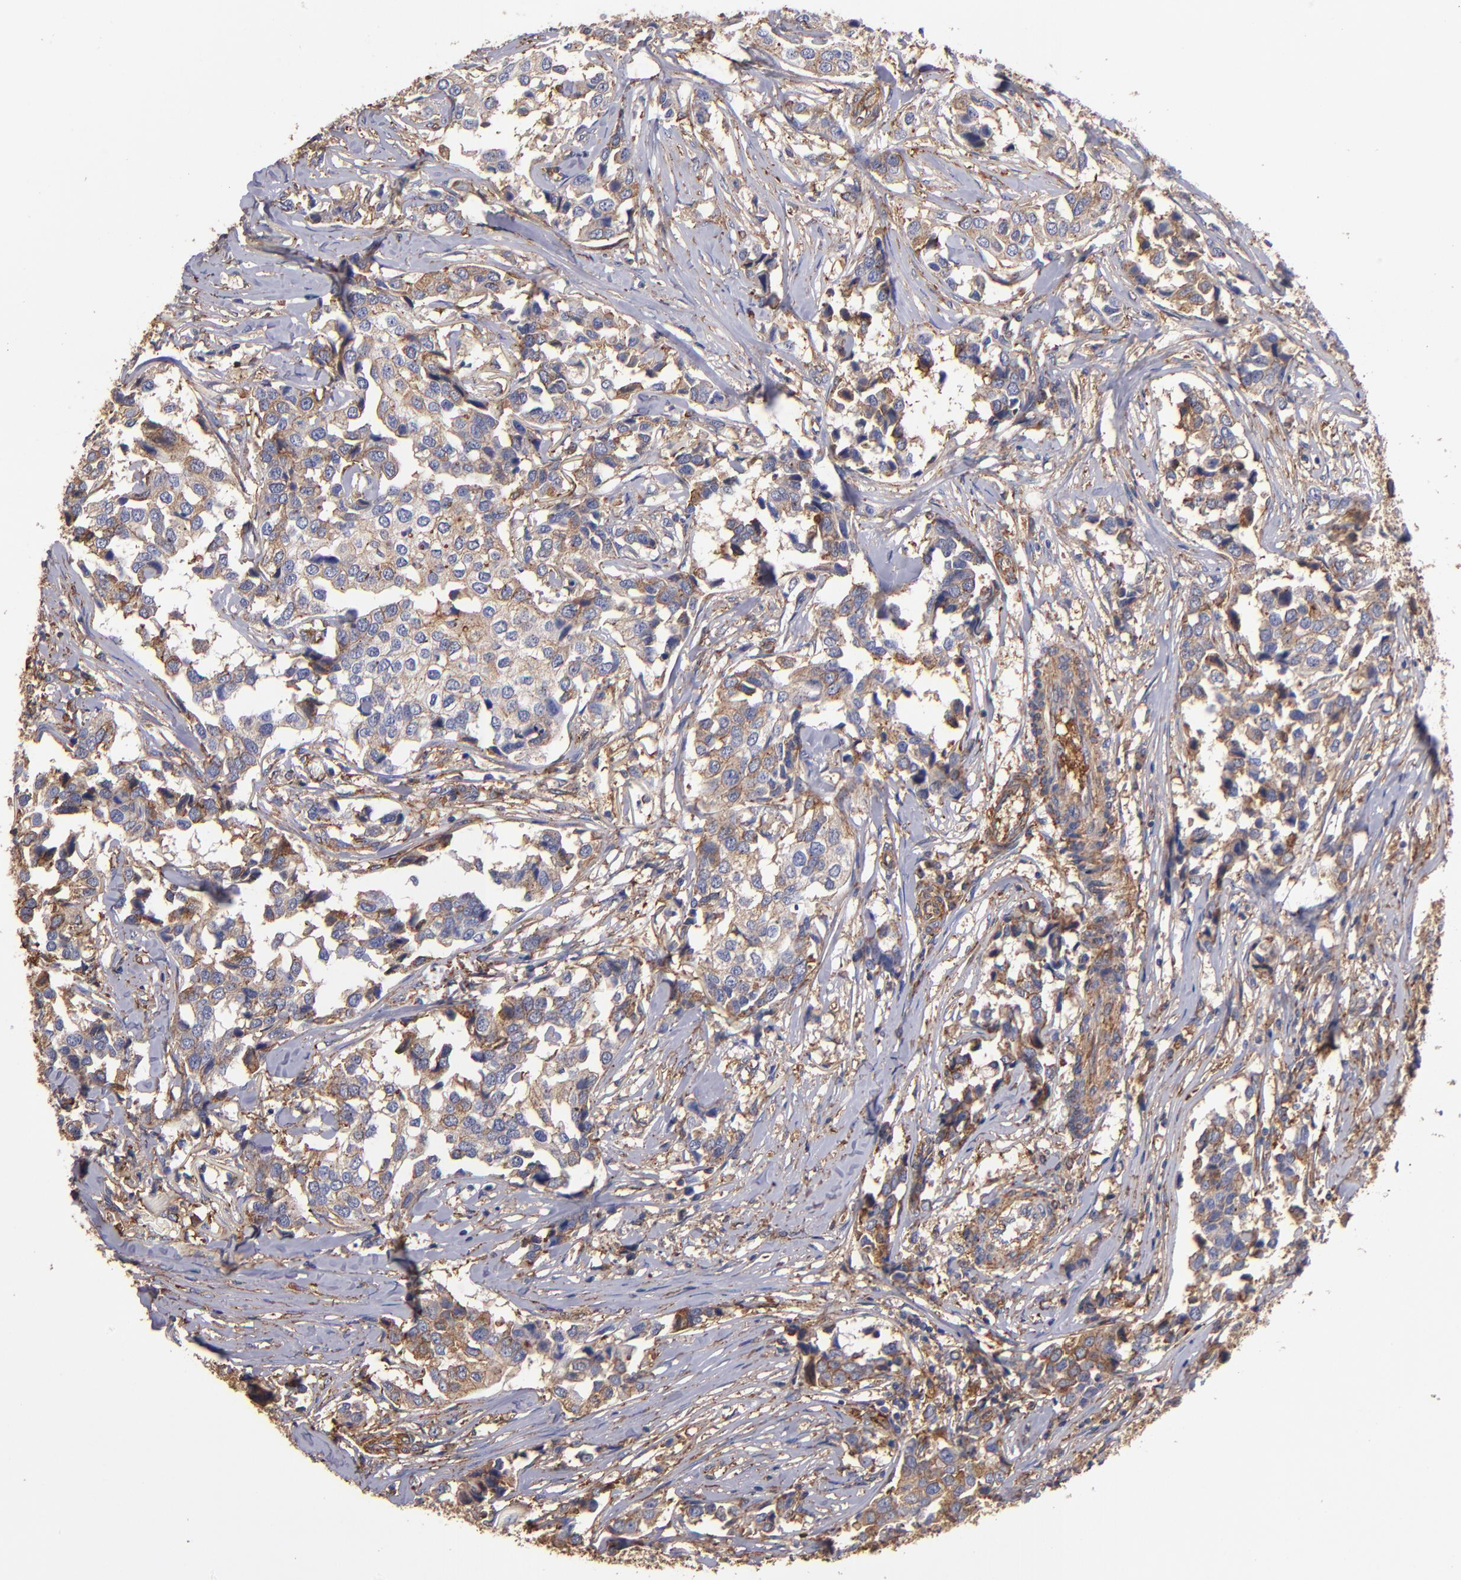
{"staining": {"intensity": "weak", "quantity": ">75%", "location": "cytoplasmic/membranous"}, "tissue": "breast cancer", "cell_type": "Tumor cells", "image_type": "cancer", "snomed": [{"axis": "morphology", "description": "Duct carcinoma"}, {"axis": "topography", "description": "Breast"}], "caption": "Immunohistochemical staining of breast cancer demonstrates low levels of weak cytoplasmic/membranous protein staining in about >75% of tumor cells.", "gene": "MVP", "patient": {"sex": "female", "age": 80}}